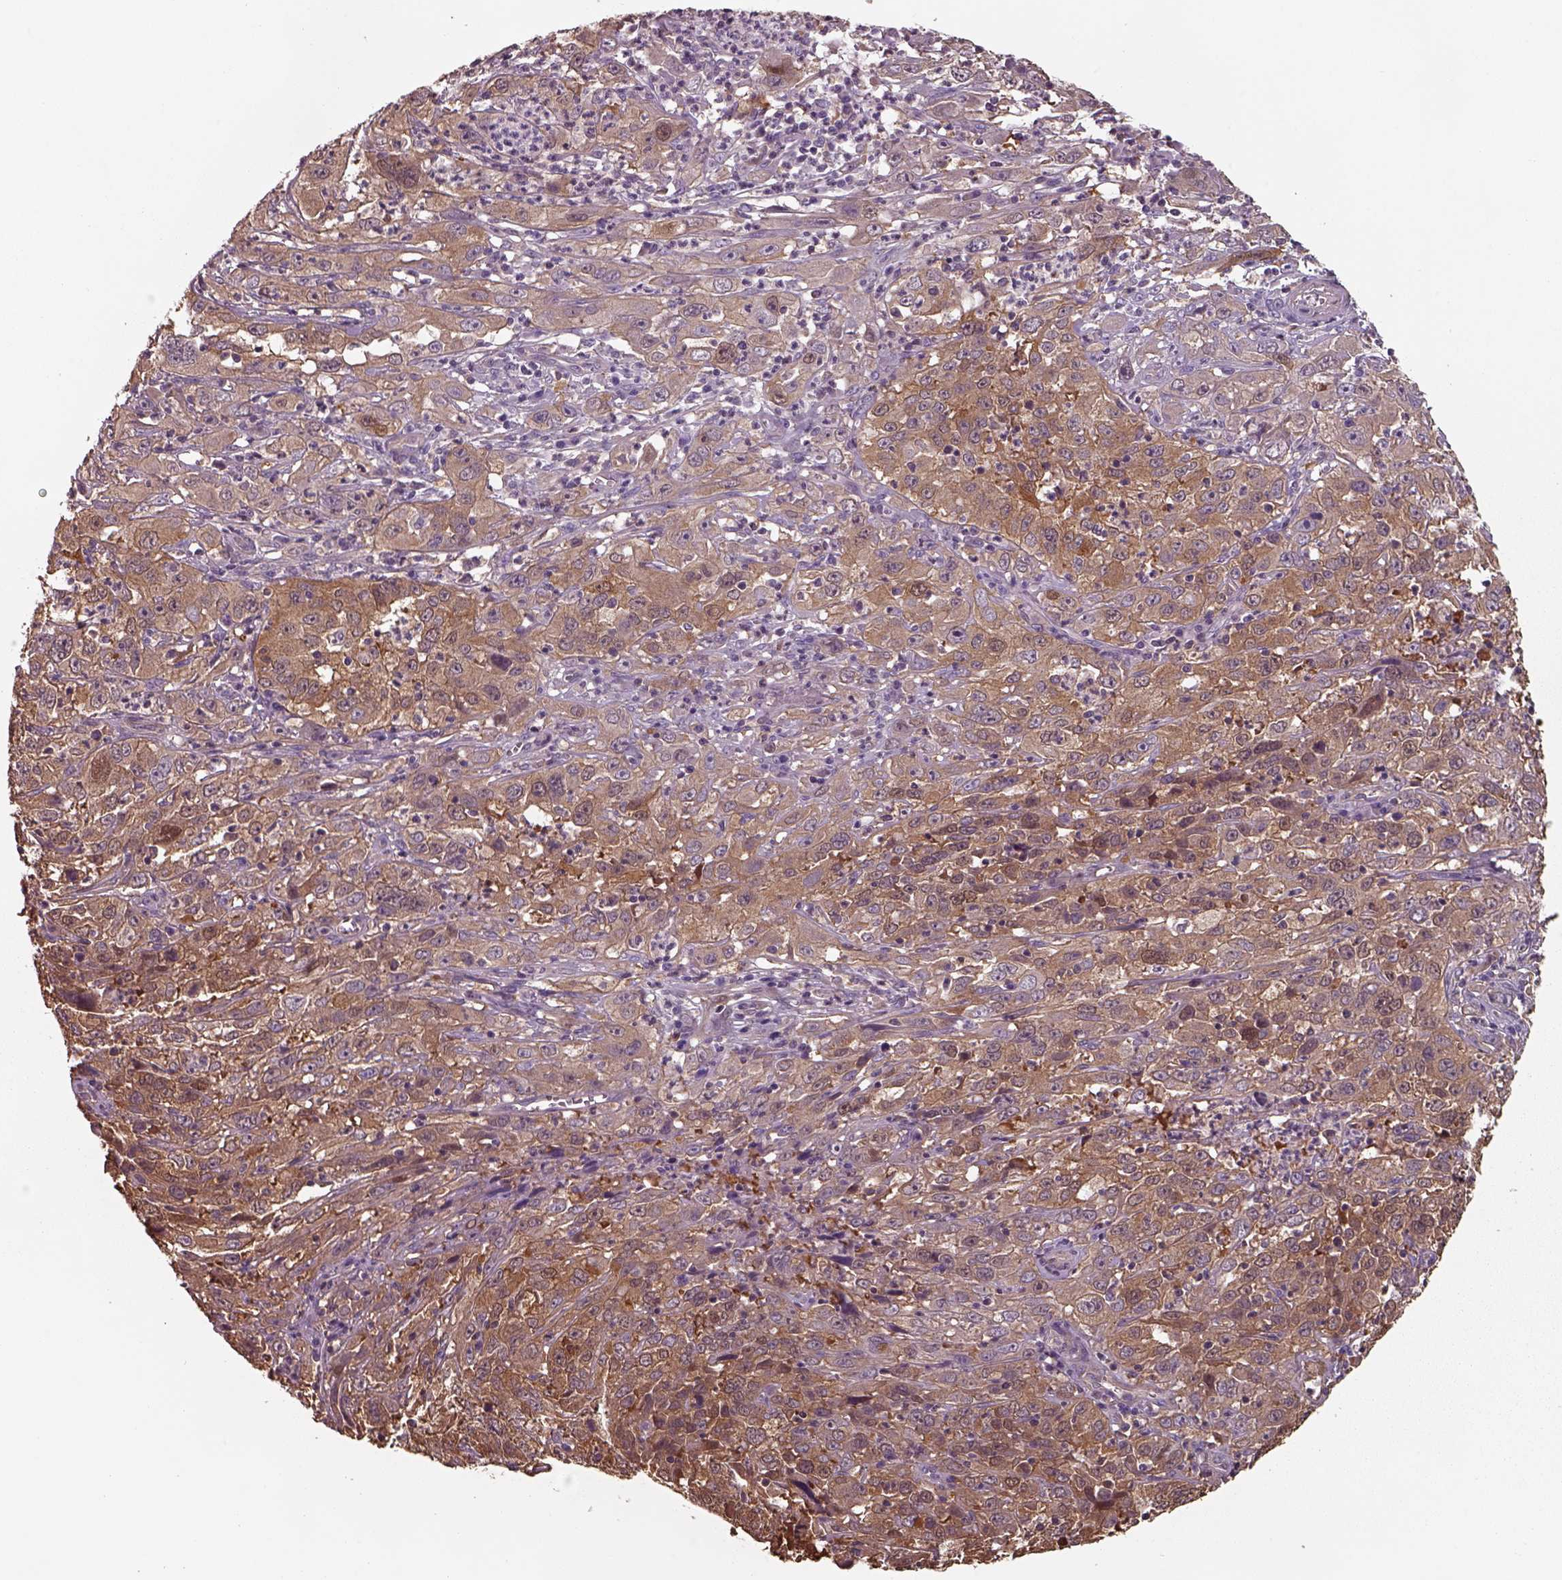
{"staining": {"intensity": "moderate", "quantity": ">75%", "location": "cytoplasmic/membranous"}, "tissue": "cervical cancer", "cell_type": "Tumor cells", "image_type": "cancer", "snomed": [{"axis": "morphology", "description": "Squamous cell carcinoma, NOS"}, {"axis": "topography", "description": "Cervix"}], "caption": "Human squamous cell carcinoma (cervical) stained with a brown dye demonstrates moderate cytoplasmic/membranous positive expression in about >75% of tumor cells.", "gene": "ISYNA1", "patient": {"sex": "female", "age": 32}}